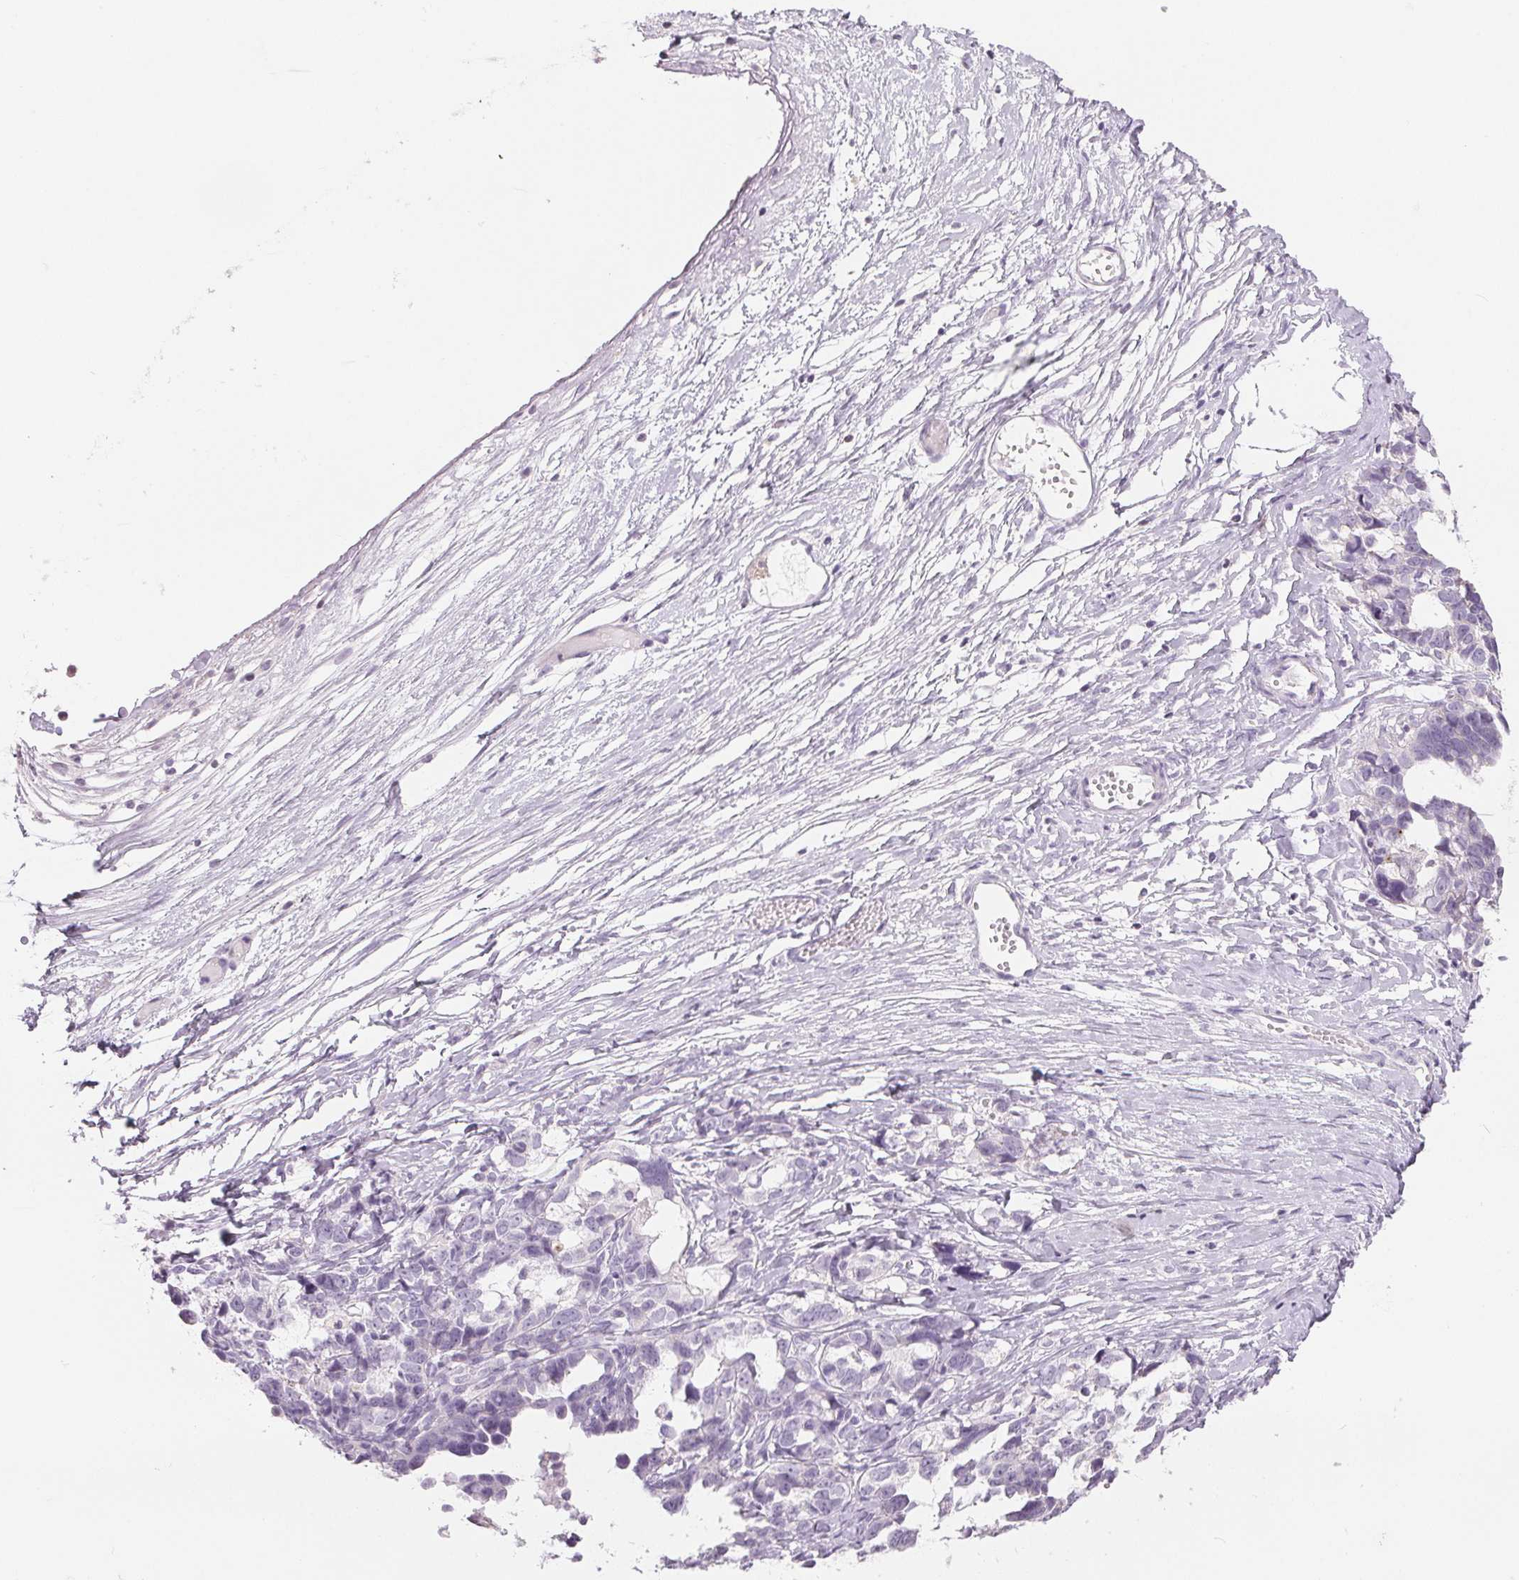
{"staining": {"intensity": "negative", "quantity": "none", "location": "none"}, "tissue": "ovarian cancer", "cell_type": "Tumor cells", "image_type": "cancer", "snomed": [{"axis": "morphology", "description": "Cystadenocarcinoma, serous, NOS"}, {"axis": "topography", "description": "Ovary"}], "caption": "An IHC histopathology image of ovarian serous cystadenocarcinoma is shown. There is no staining in tumor cells of ovarian serous cystadenocarcinoma.", "gene": "CD69", "patient": {"sex": "female", "age": 69}}